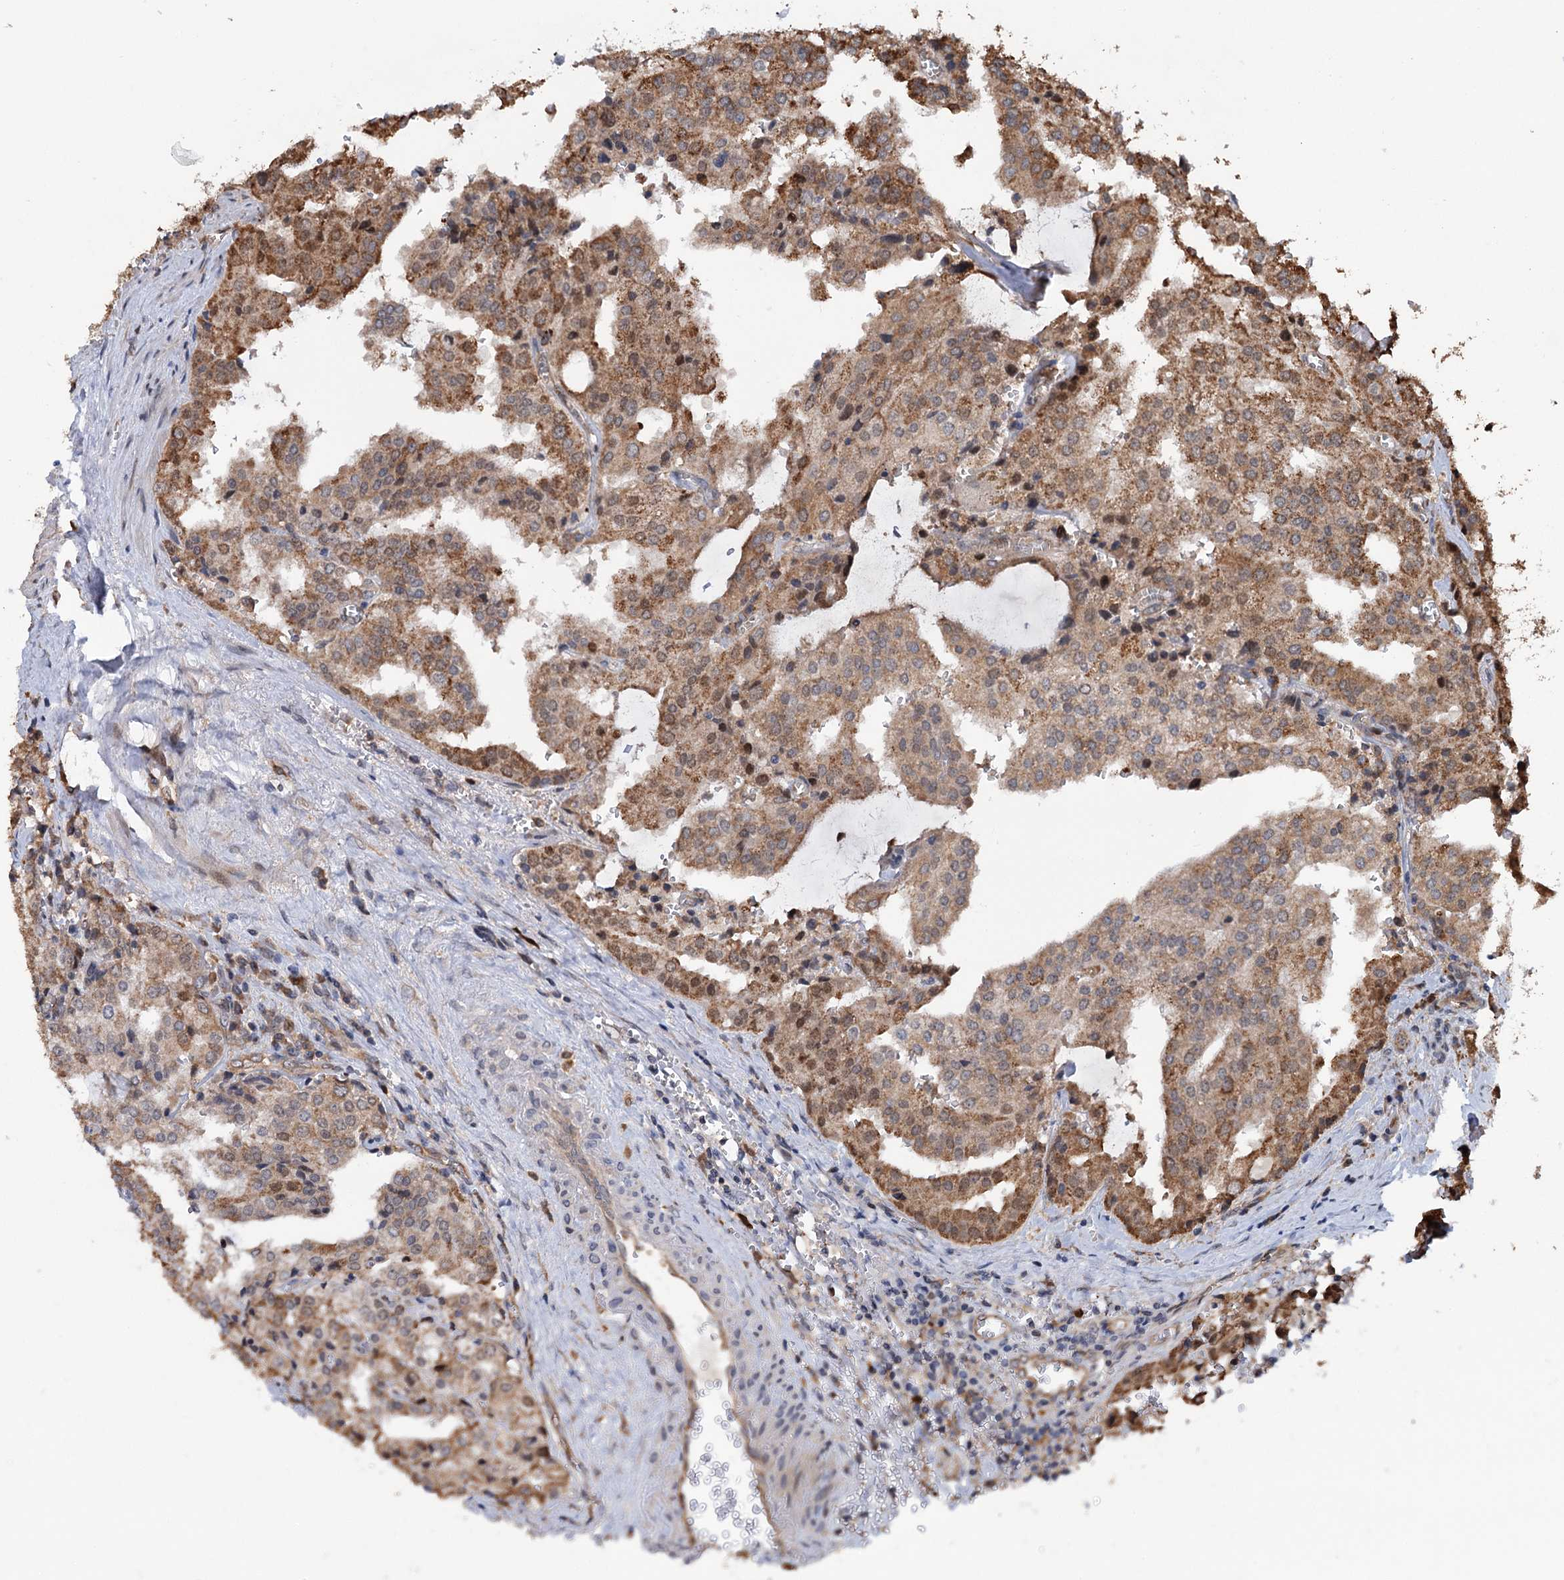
{"staining": {"intensity": "moderate", "quantity": ">75%", "location": "cytoplasmic/membranous"}, "tissue": "prostate cancer", "cell_type": "Tumor cells", "image_type": "cancer", "snomed": [{"axis": "morphology", "description": "Adenocarcinoma, High grade"}, {"axis": "topography", "description": "Prostate"}], "caption": "This is a histology image of IHC staining of prostate cancer (adenocarcinoma (high-grade)), which shows moderate positivity in the cytoplasmic/membranous of tumor cells.", "gene": "NCAPD2", "patient": {"sex": "male", "age": 68}}